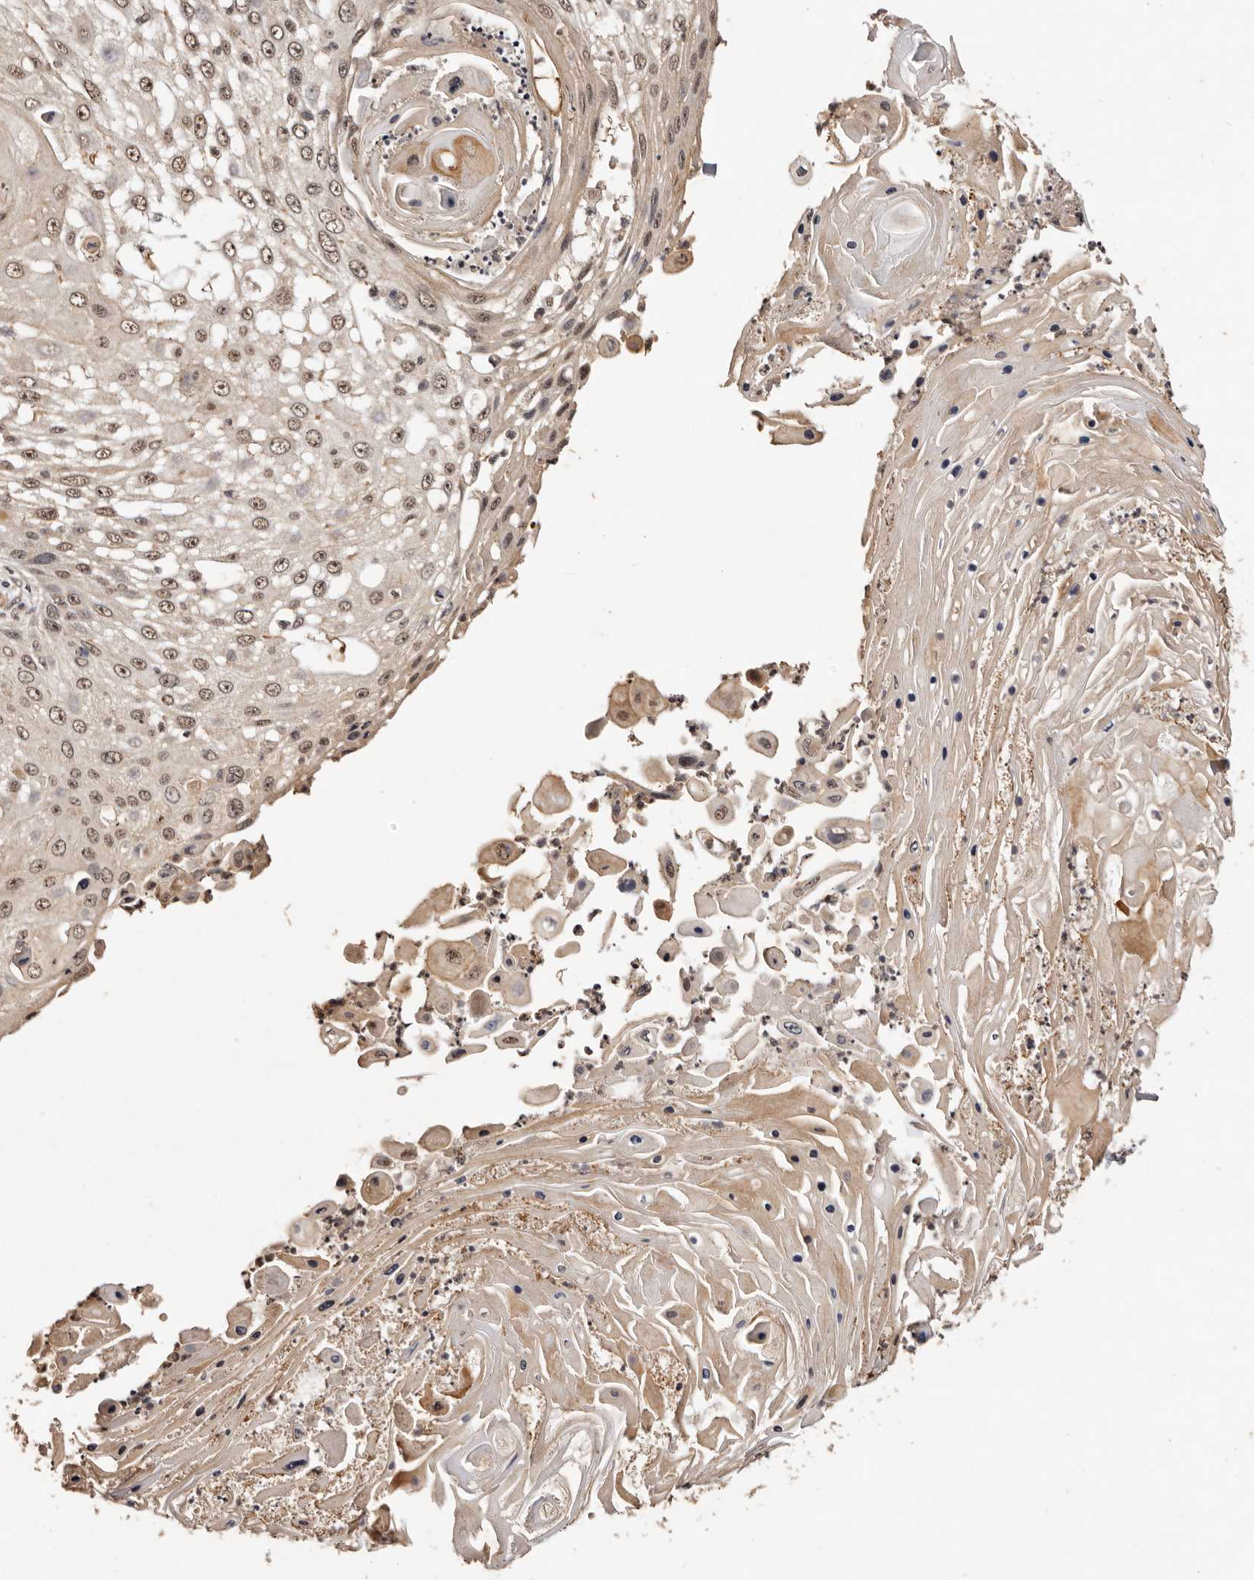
{"staining": {"intensity": "moderate", "quantity": ">75%", "location": "cytoplasmic/membranous,nuclear"}, "tissue": "skin cancer", "cell_type": "Tumor cells", "image_type": "cancer", "snomed": [{"axis": "morphology", "description": "Squamous cell carcinoma, NOS"}, {"axis": "topography", "description": "Skin"}], "caption": "Protein expression analysis of human squamous cell carcinoma (skin) reveals moderate cytoplasmic/membranous and nuclear staining in about >75% of tumor cells.", "gene": "NOTCH1", "patient": {"sex": "female", "age": 44}}